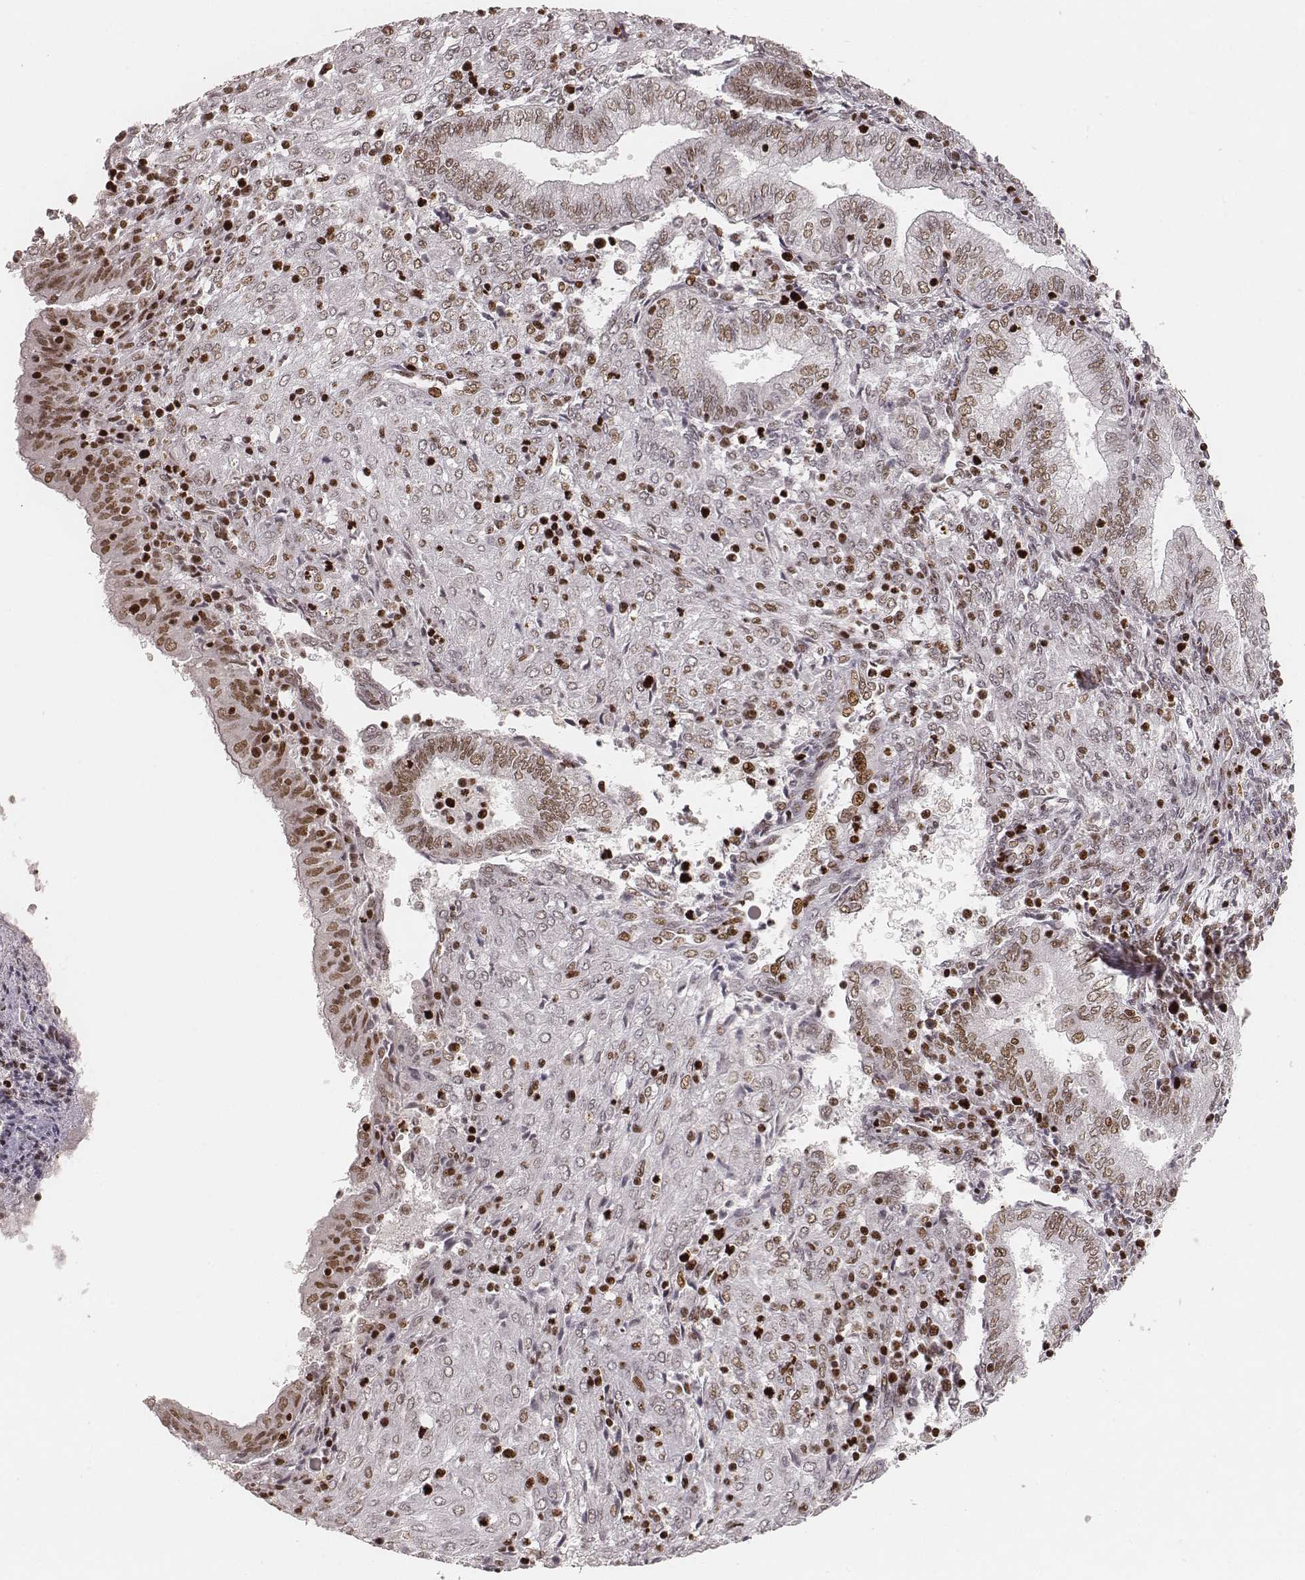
{"staining": {"intensity": "moderate", "quantity": ">75%", "location": "nuclear"}, "tissue": "endometrium", "cell_type": "Cells in endometrial stroma", "image_type": "normal", "snomed": [{"axis": "morphology", "description": "Normal tissue, NOS"}, {"axis": "topography", "description": "Endometrium"}], "caption": "Protein analysis of normal endometrium exhibits moderate nuclear staining in approximately >75% of cells in endometrial stroma. (DAB (3,3'-diaminobenzidine) = brown stain, brightfield microscopy at high magnification).", "gene": "HNRNPC", "patient": {"sex": "female", "age": 42}}